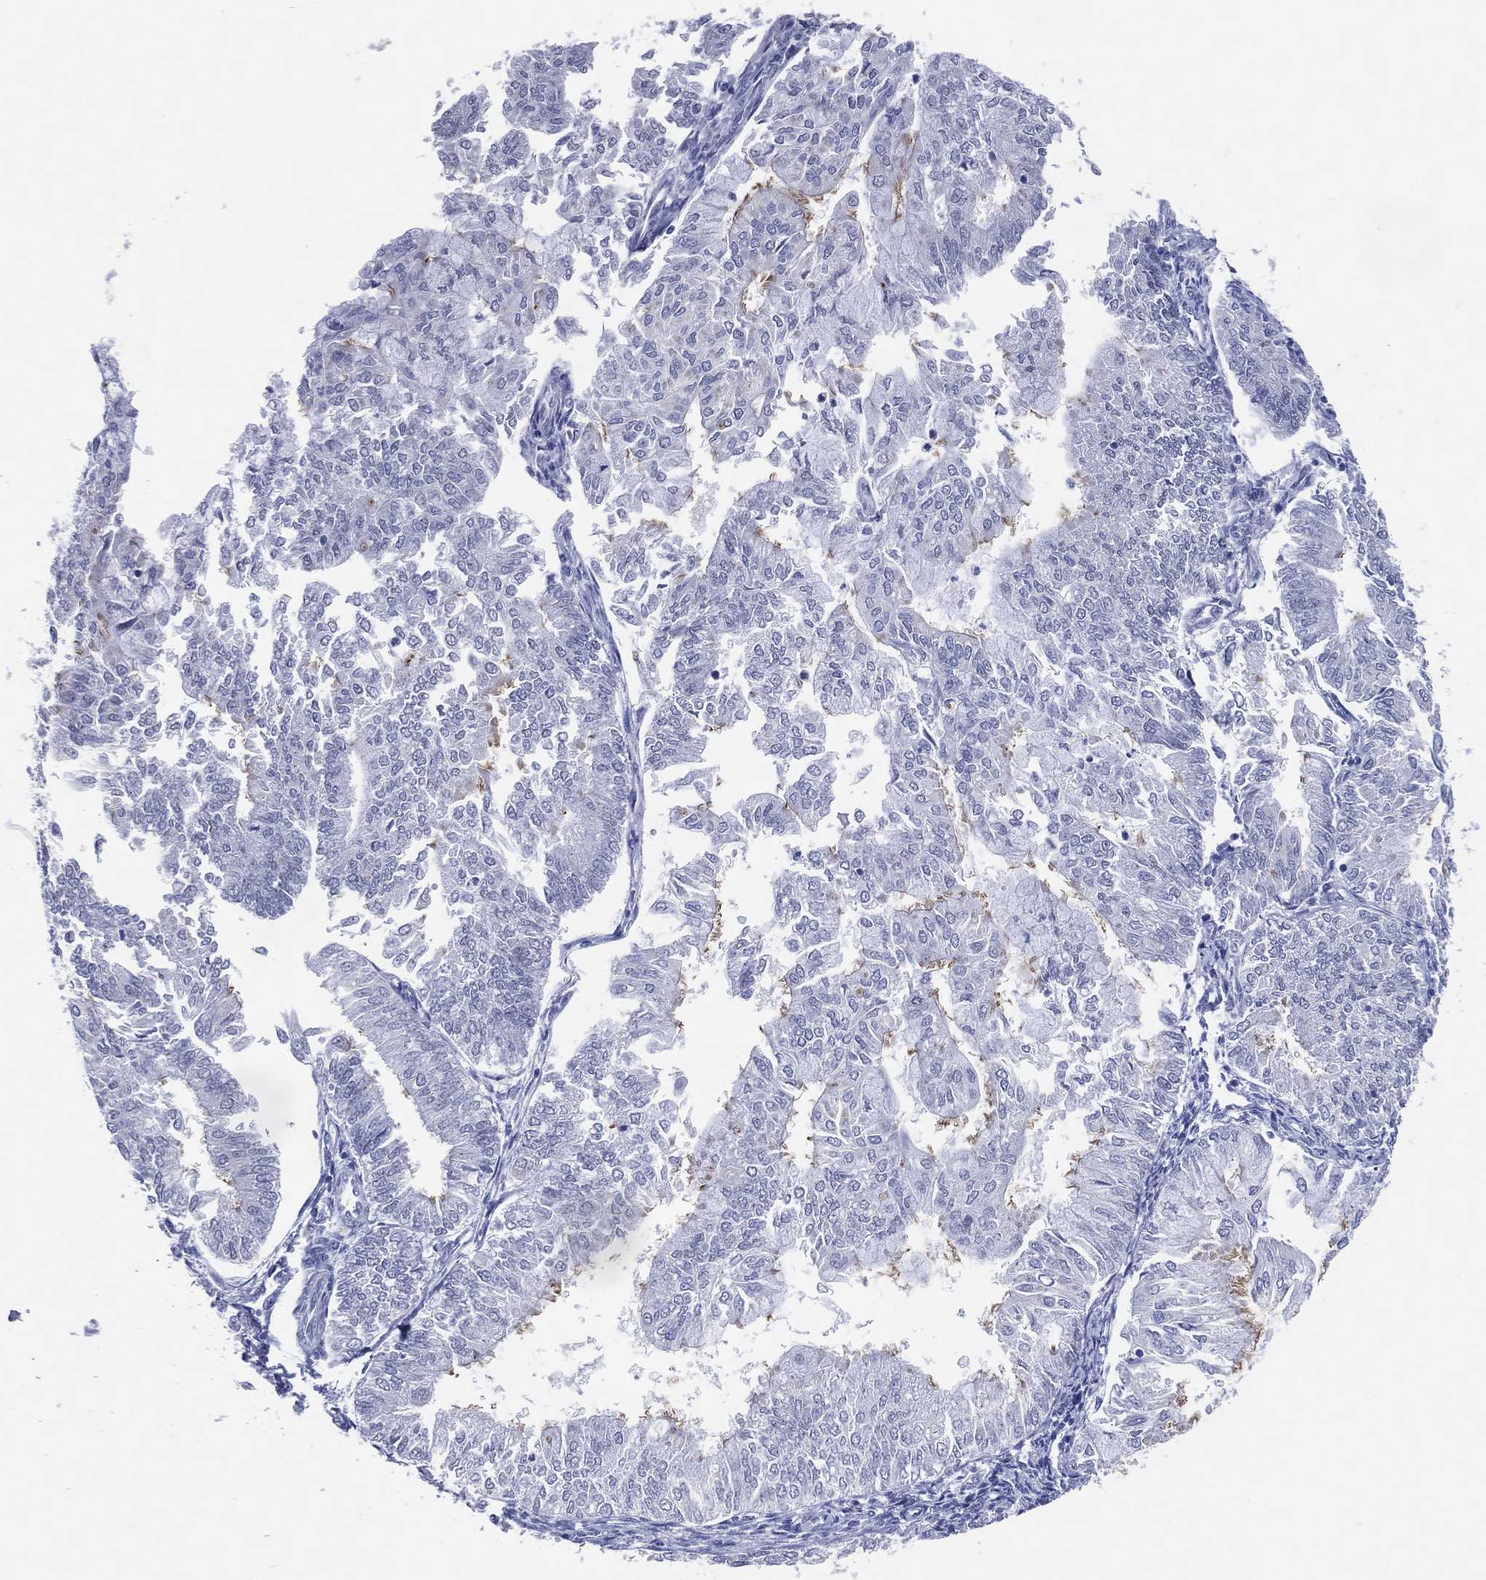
{"staining": {"intensity": "negative", "quantity": "none", "location": "none"}, "tissue": "endometrial cancer", "cell_type": "Tumor cells", "image_type": "cancer", "snomed": [{"axis": "morphology", "description": "Adenocarcinoma, NOS"}, {"axis": "topography", "description": "Endometrium"}], "caption": "This is an immunohistochemistry (IHC) photomicrograph of human endometrial adenocarcinoma. There is no expression in tumor cells.", "gene": "CFAP58", "patient": {"sex": "female", "age": 59}}